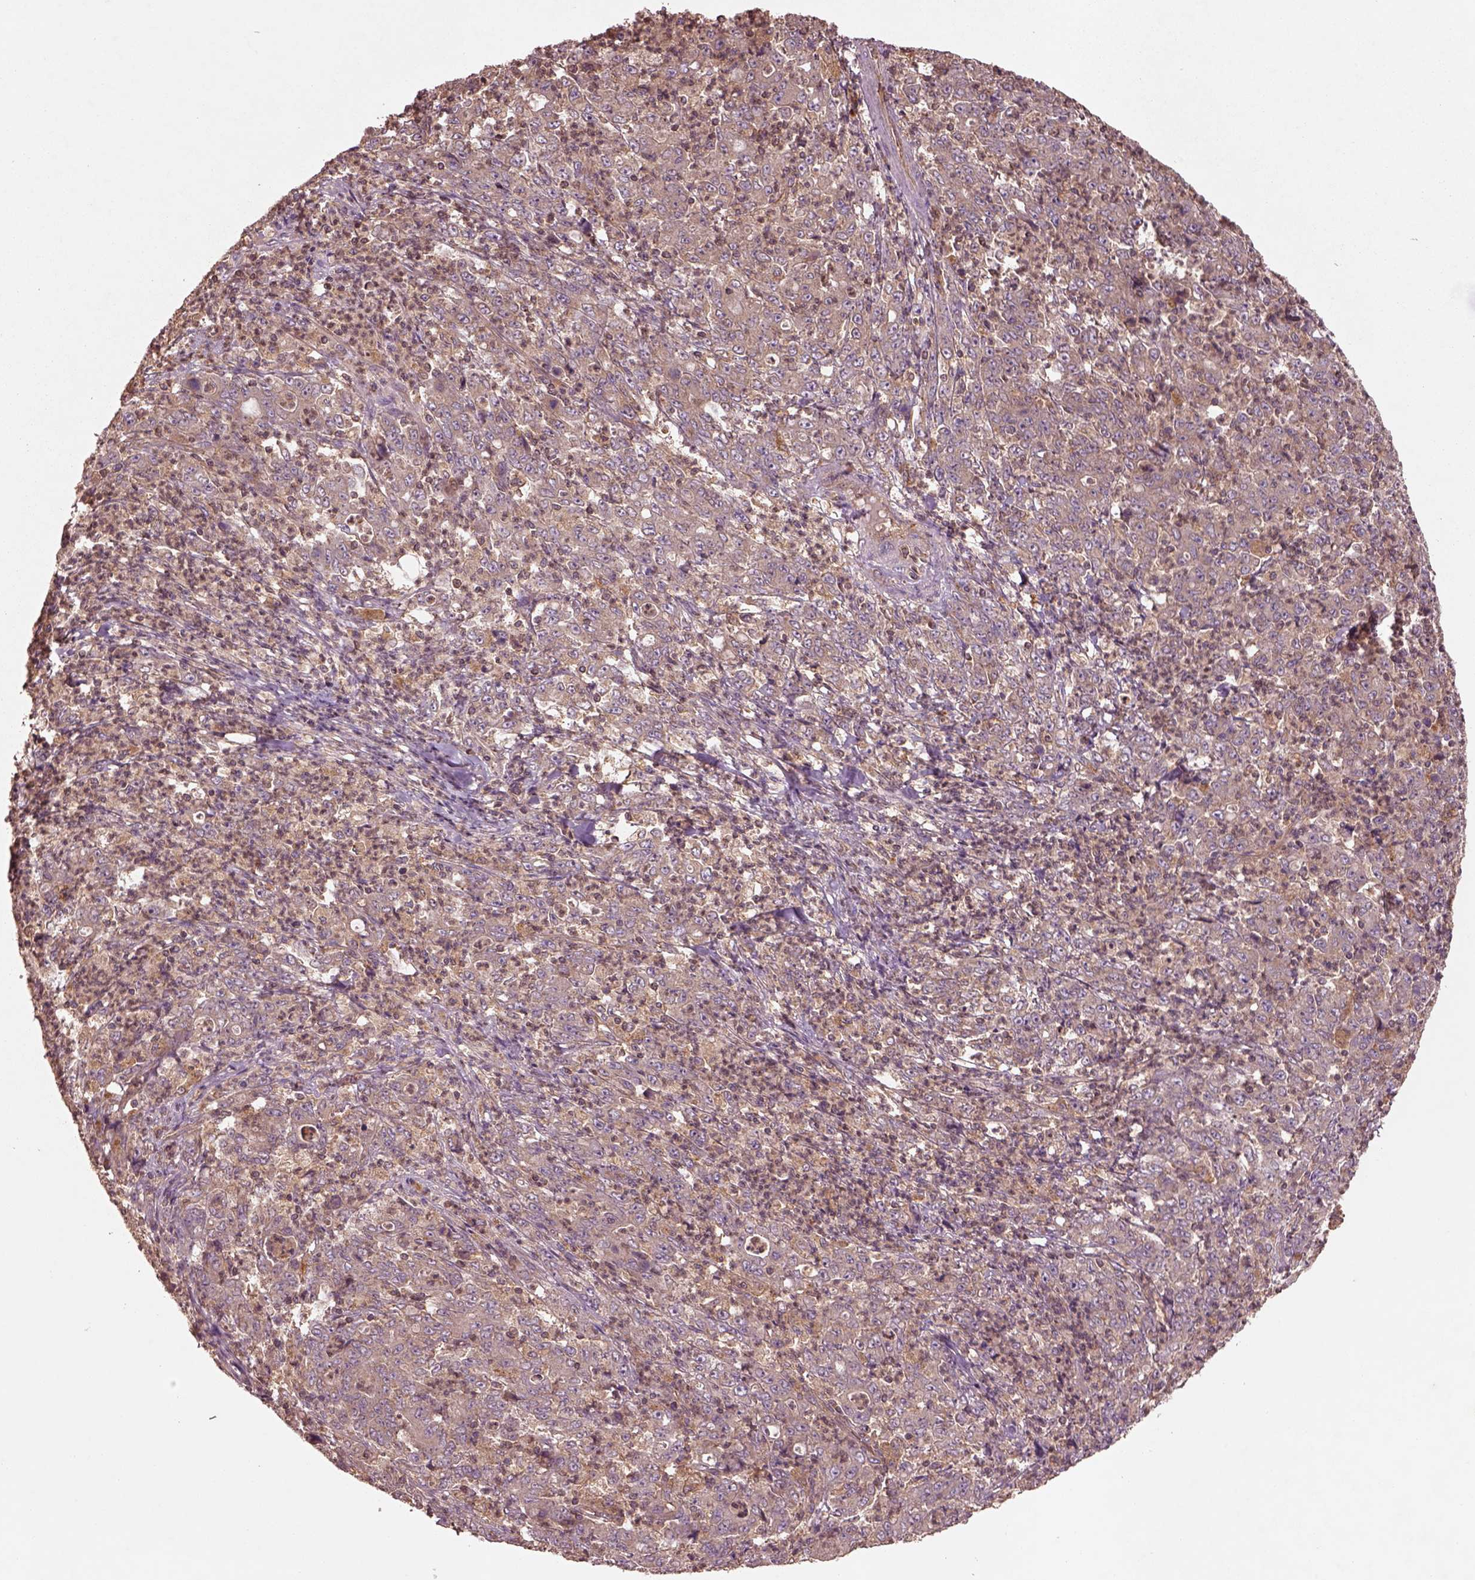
{"staining": {"intensity": "weak", "quantity": ">75%", "location": "cytoplasmic/membranous"}, "tissue": "stomach cancer", "cell_type": "Tumor cells", "image_type": "cancer", "snomed": [{"axis": "morphology", "description": "Adenocarcinoma, NOS"}, {"axis": "topography", "description": "Stomach, lower"}], "caption": "Stomach cancer stained with a protein marker demonstrates weak staining in tumor cells.", "gene": "TRADD", "patient": {"sex": "female", "age": 71}}